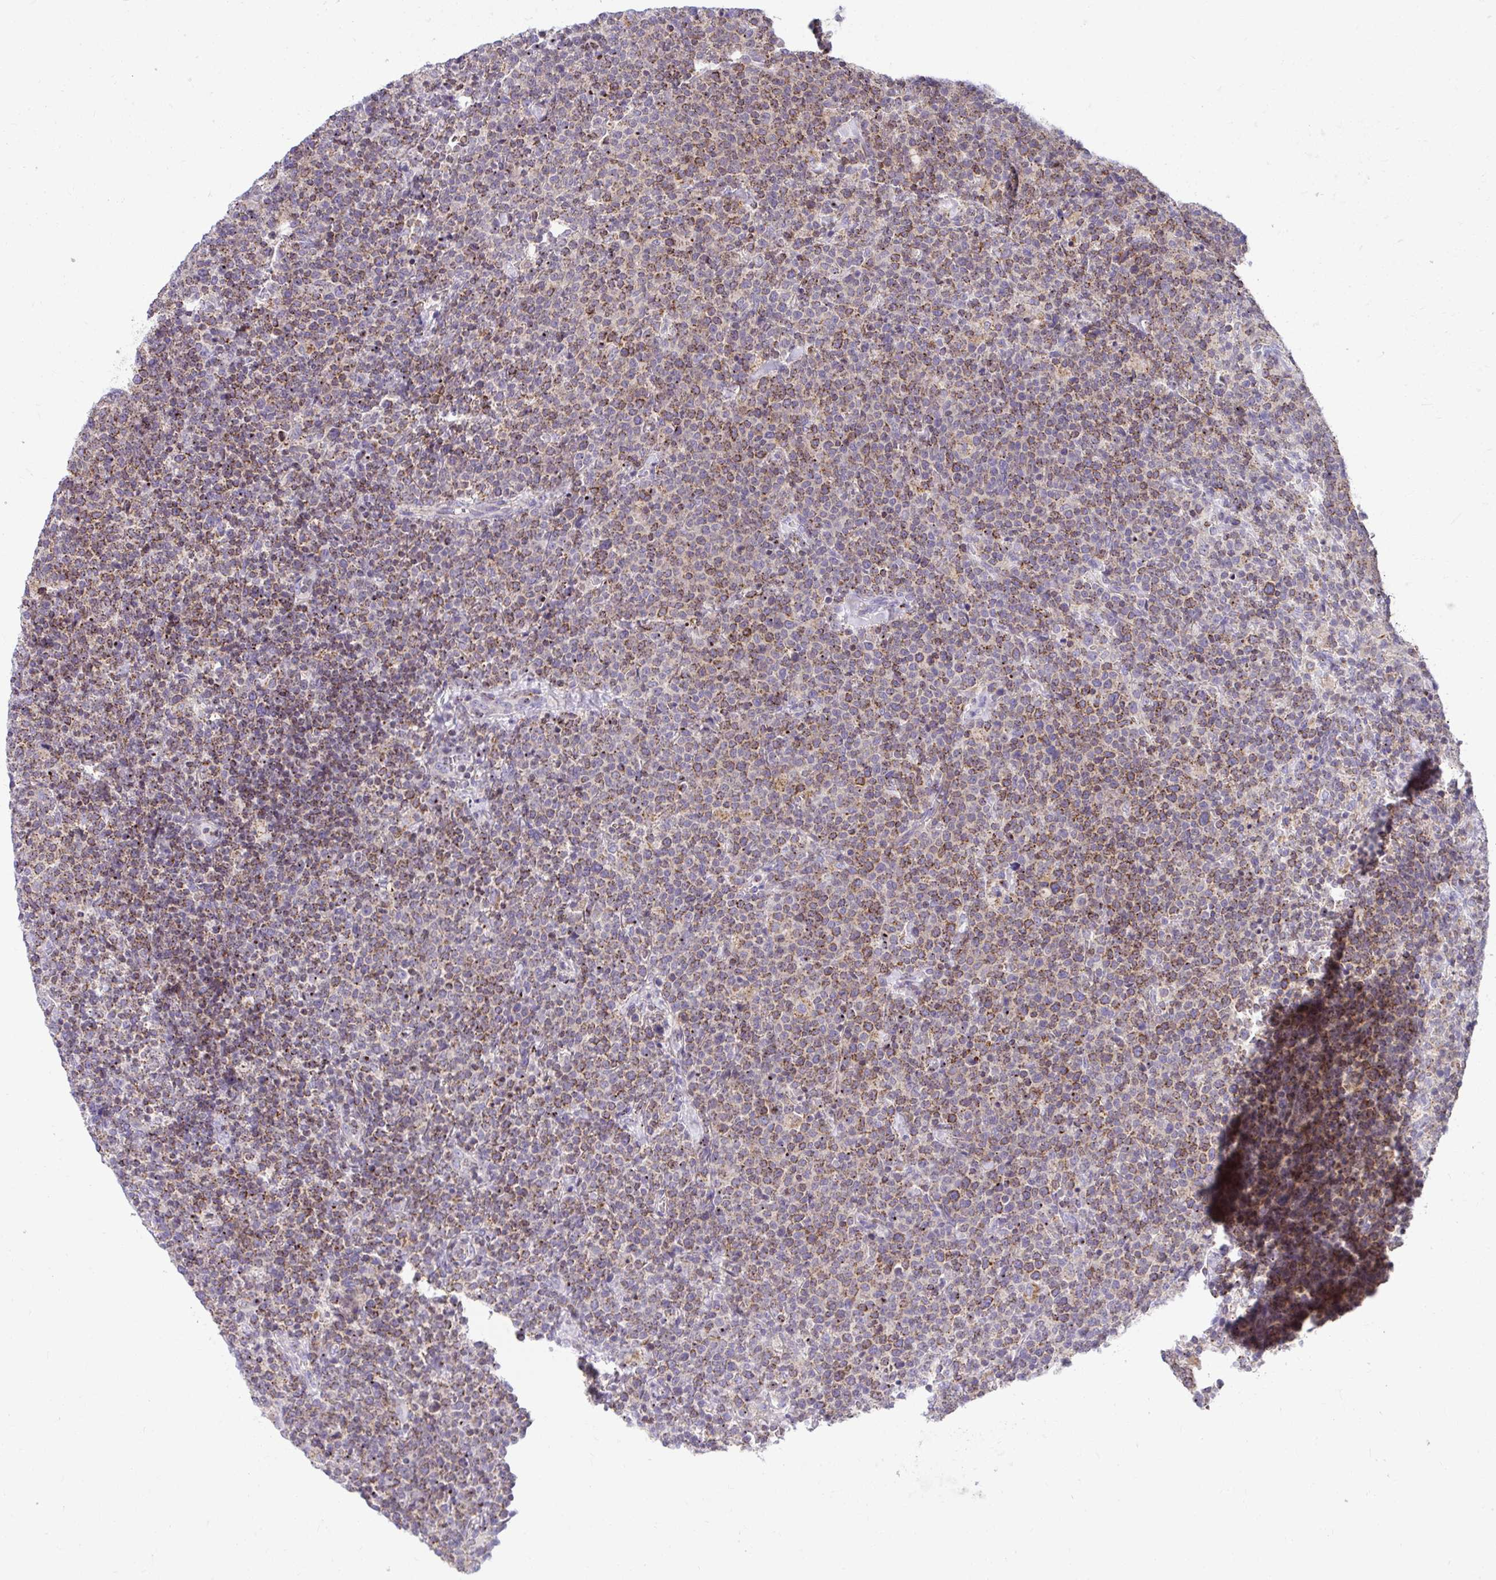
{"staining": {"intensity": "moderate", "quantity": ">75%", "location": "cytoplasmic/membranous"}, "tissue": "lymphoma", "cell_type": "Tumor cells", "image_type": "cancer", "snomed": [{"axis": "morphology", "description": "Malignant lymphoma, non-Hodgkin's type, High grade"}, {"axis": "topography", "description": "Lymph node"}], "caption": "Lymphoma stained for a protein (brown) exhibits moderate cytoplasmic/membranous positive positivity in approximately >75% of tumor cells.", "gene": "VPS4B", "patient": {"sex": "male", "age": 61}}